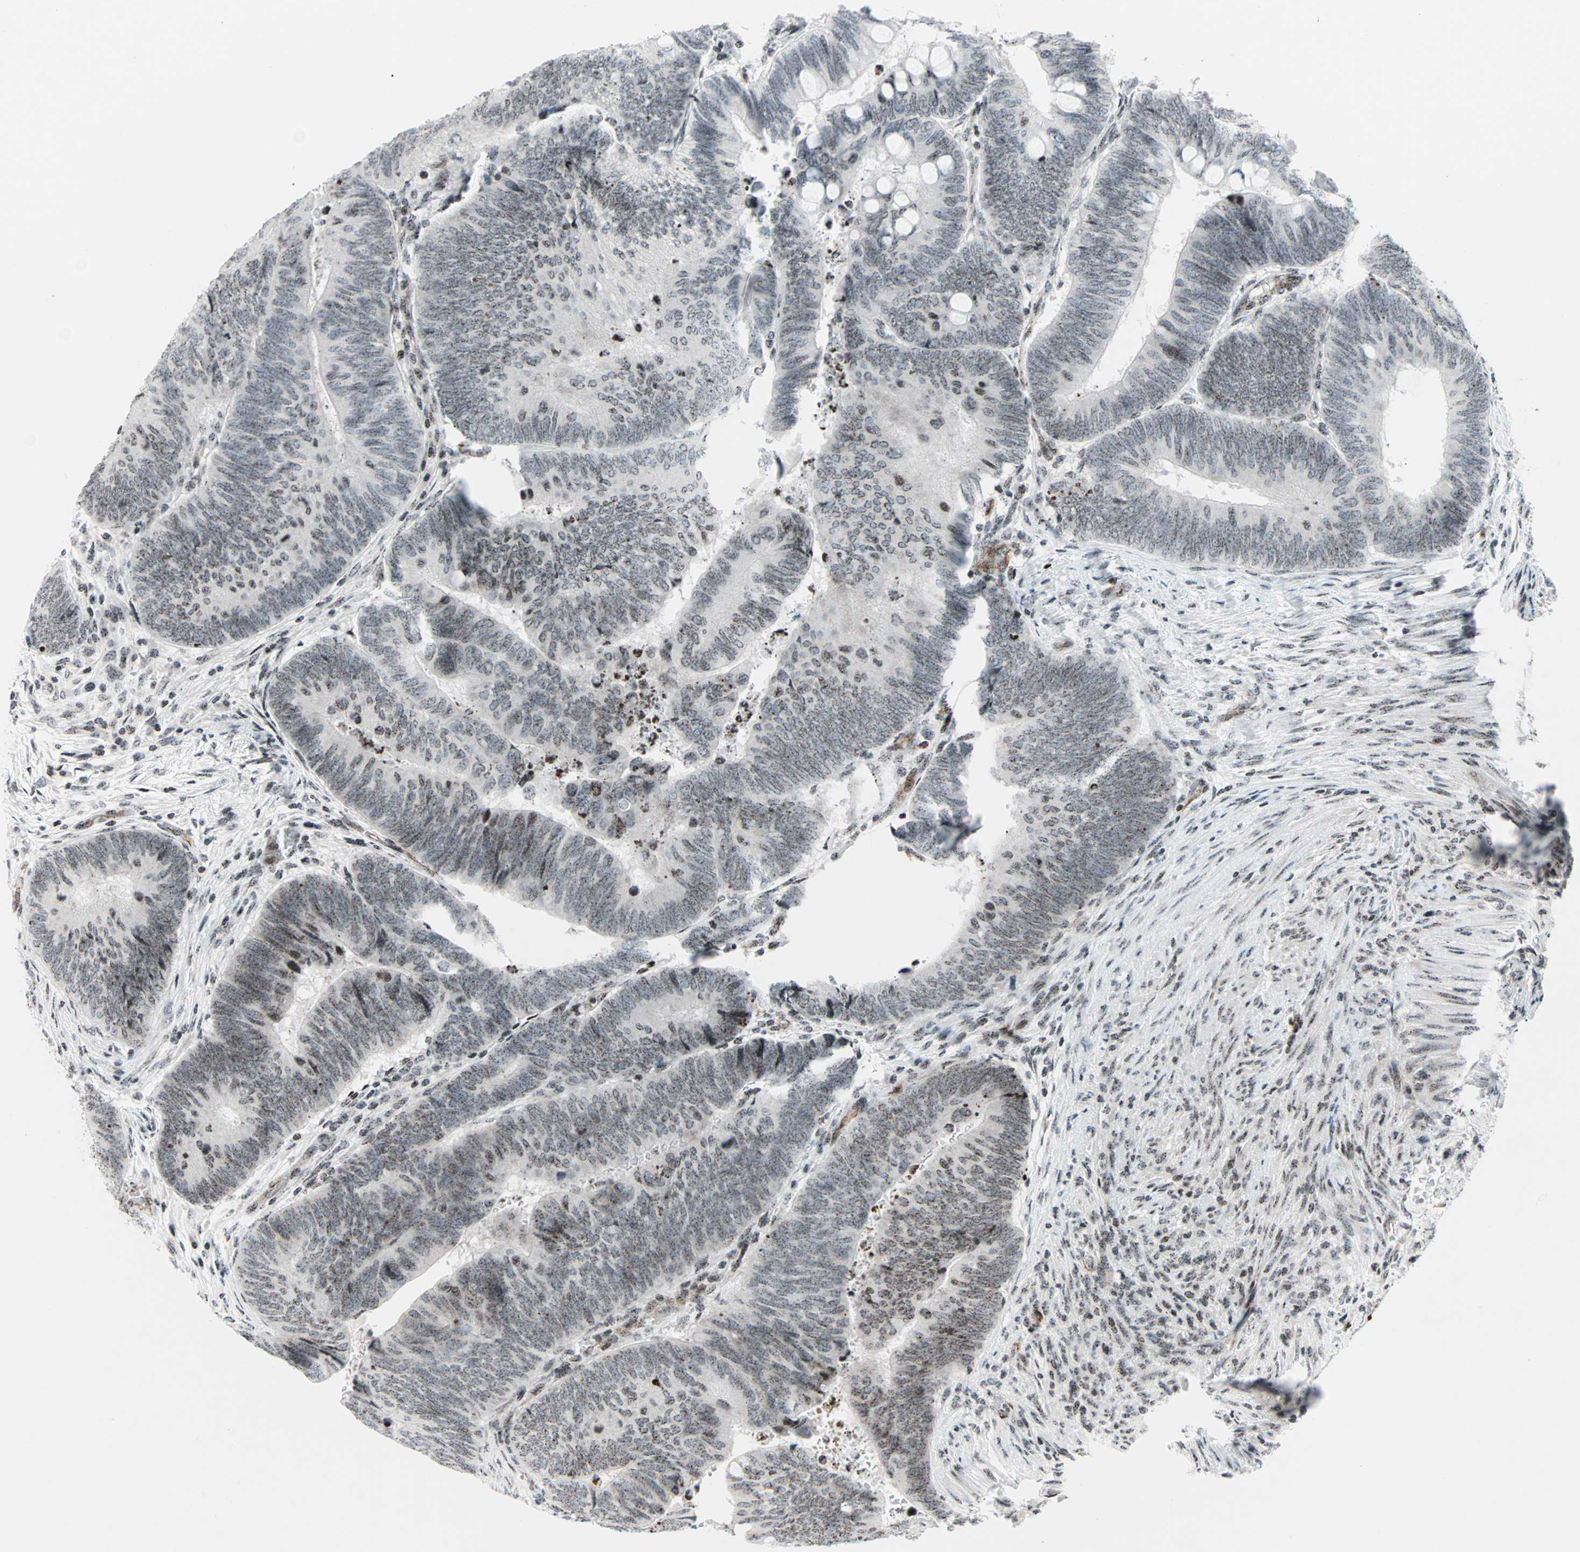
{"staining": {"intensity": "weak", "quantity": ">75%", "location": "nuclear"}, "tissue": "colorectal cancer", "cell_type": "Tumor cells", "image_type": "cancer", "snomed": [{"axis": "morphology", "description": "Normal tissue, NOS"}, {"axis": "morphology", "description": "Adenocarcinoma, NOS"}, {"axis": "topography", "description": "Rectum"}, {"axis": "topography", "description": "Peripheral nerve tissue"}], "caption": "Immunohistochemical staining of human adenocarcinoma (colorectal) reveals low levels of weak nuclear protein expression in approximately >75% of tumor cells. (Brightfield microscopy of DAB IHC at high magnification).", "gene": "CENPA", "patient": {"sex": "male", "age": 92}}